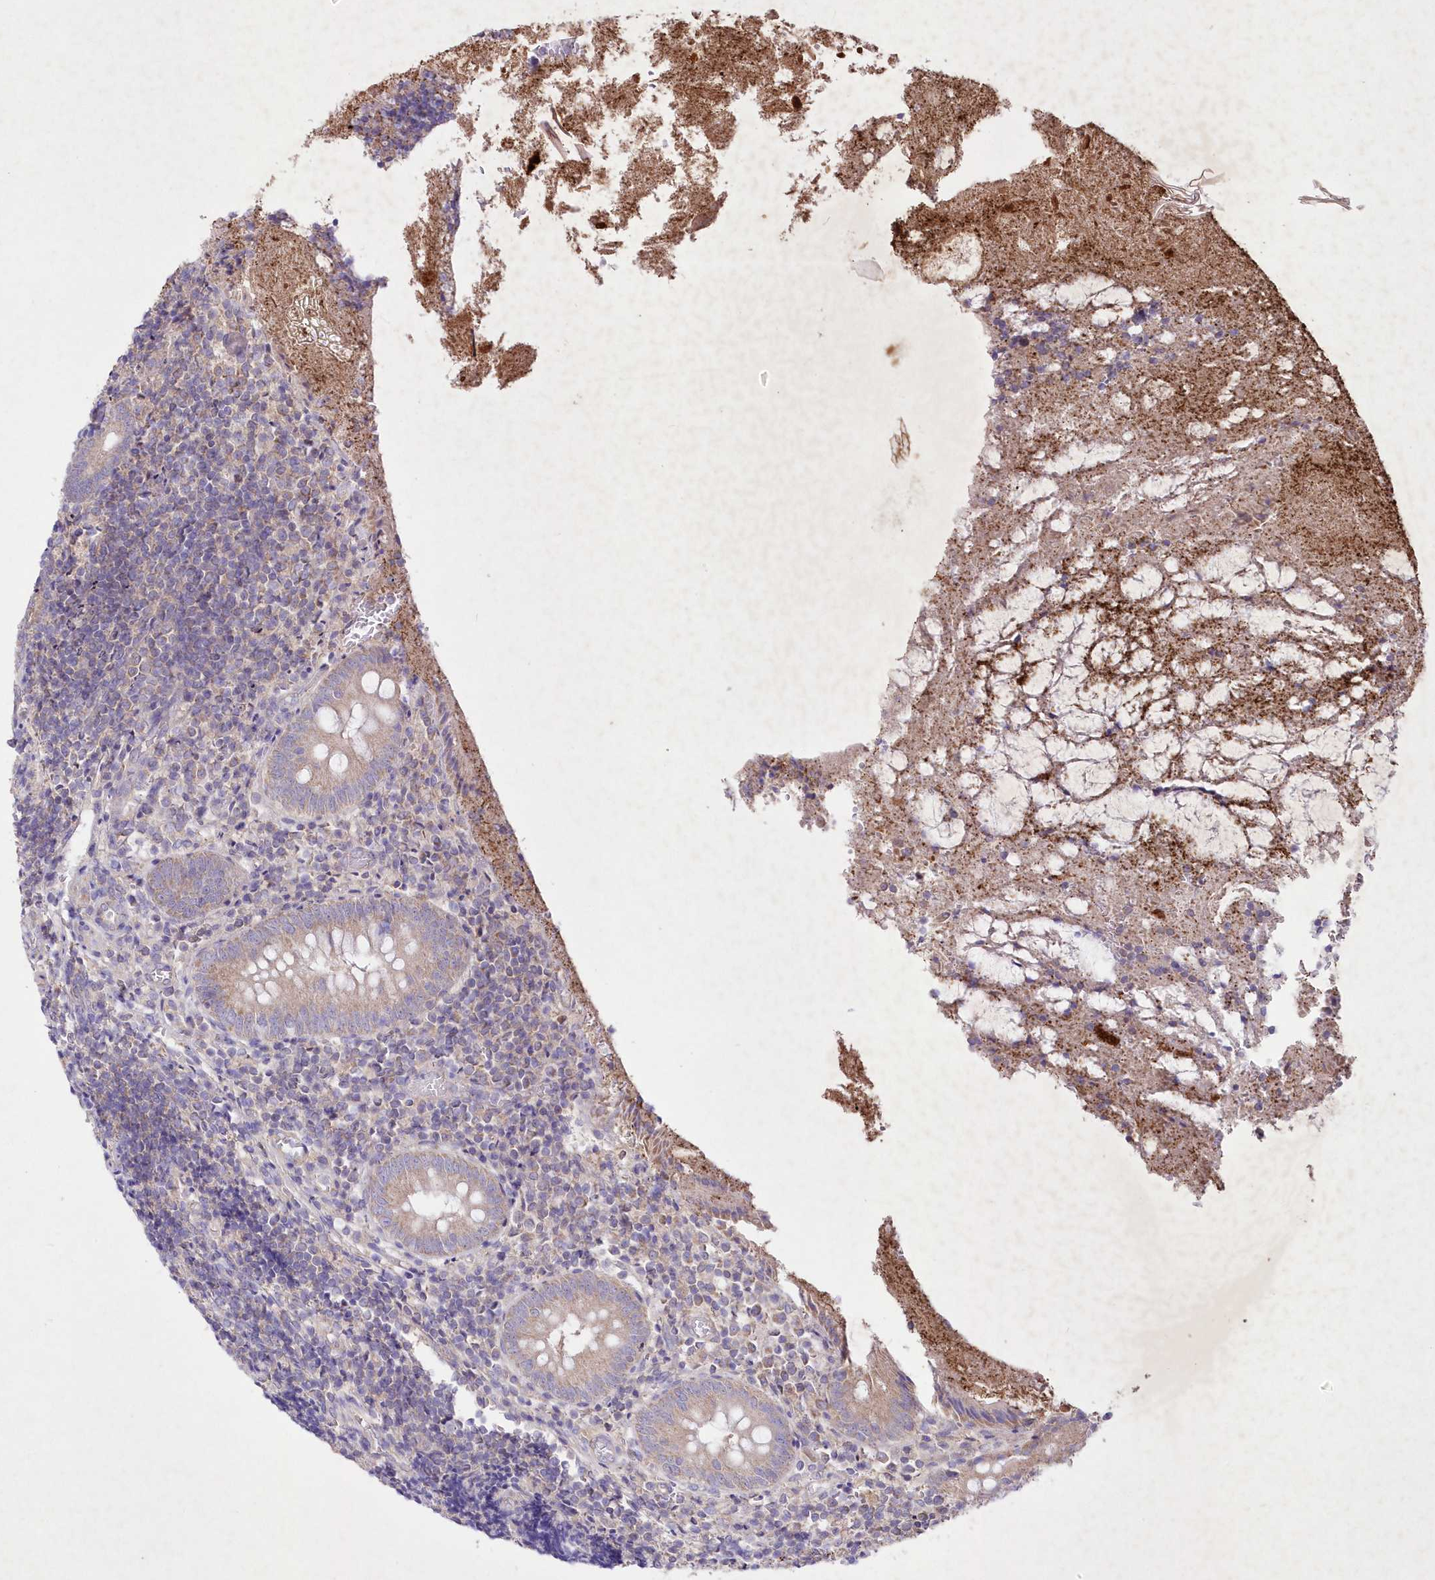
{"staining": {"intensity": "weak", "quantity": "25%-75%", "location": "cytoplasmic/membranous"}, "tissue": "appendix", "cell_type": "Glandular cells", "image_type": "normal", "snomed": [{"axis": "morphology", "description": "Normal tissue, NOS"}, {"axis": "topography", "description": "Appendix"}], "caption": "This photomicrograph exhibits immunohistochemistry (IHC) staining of unremarkable appendix, with low weak cytoplasmic/membranous expression in approximately 25%-75% of glandular cells.", "gene": "ITSN2", "patient": {"sex": "female", "age": 17}}